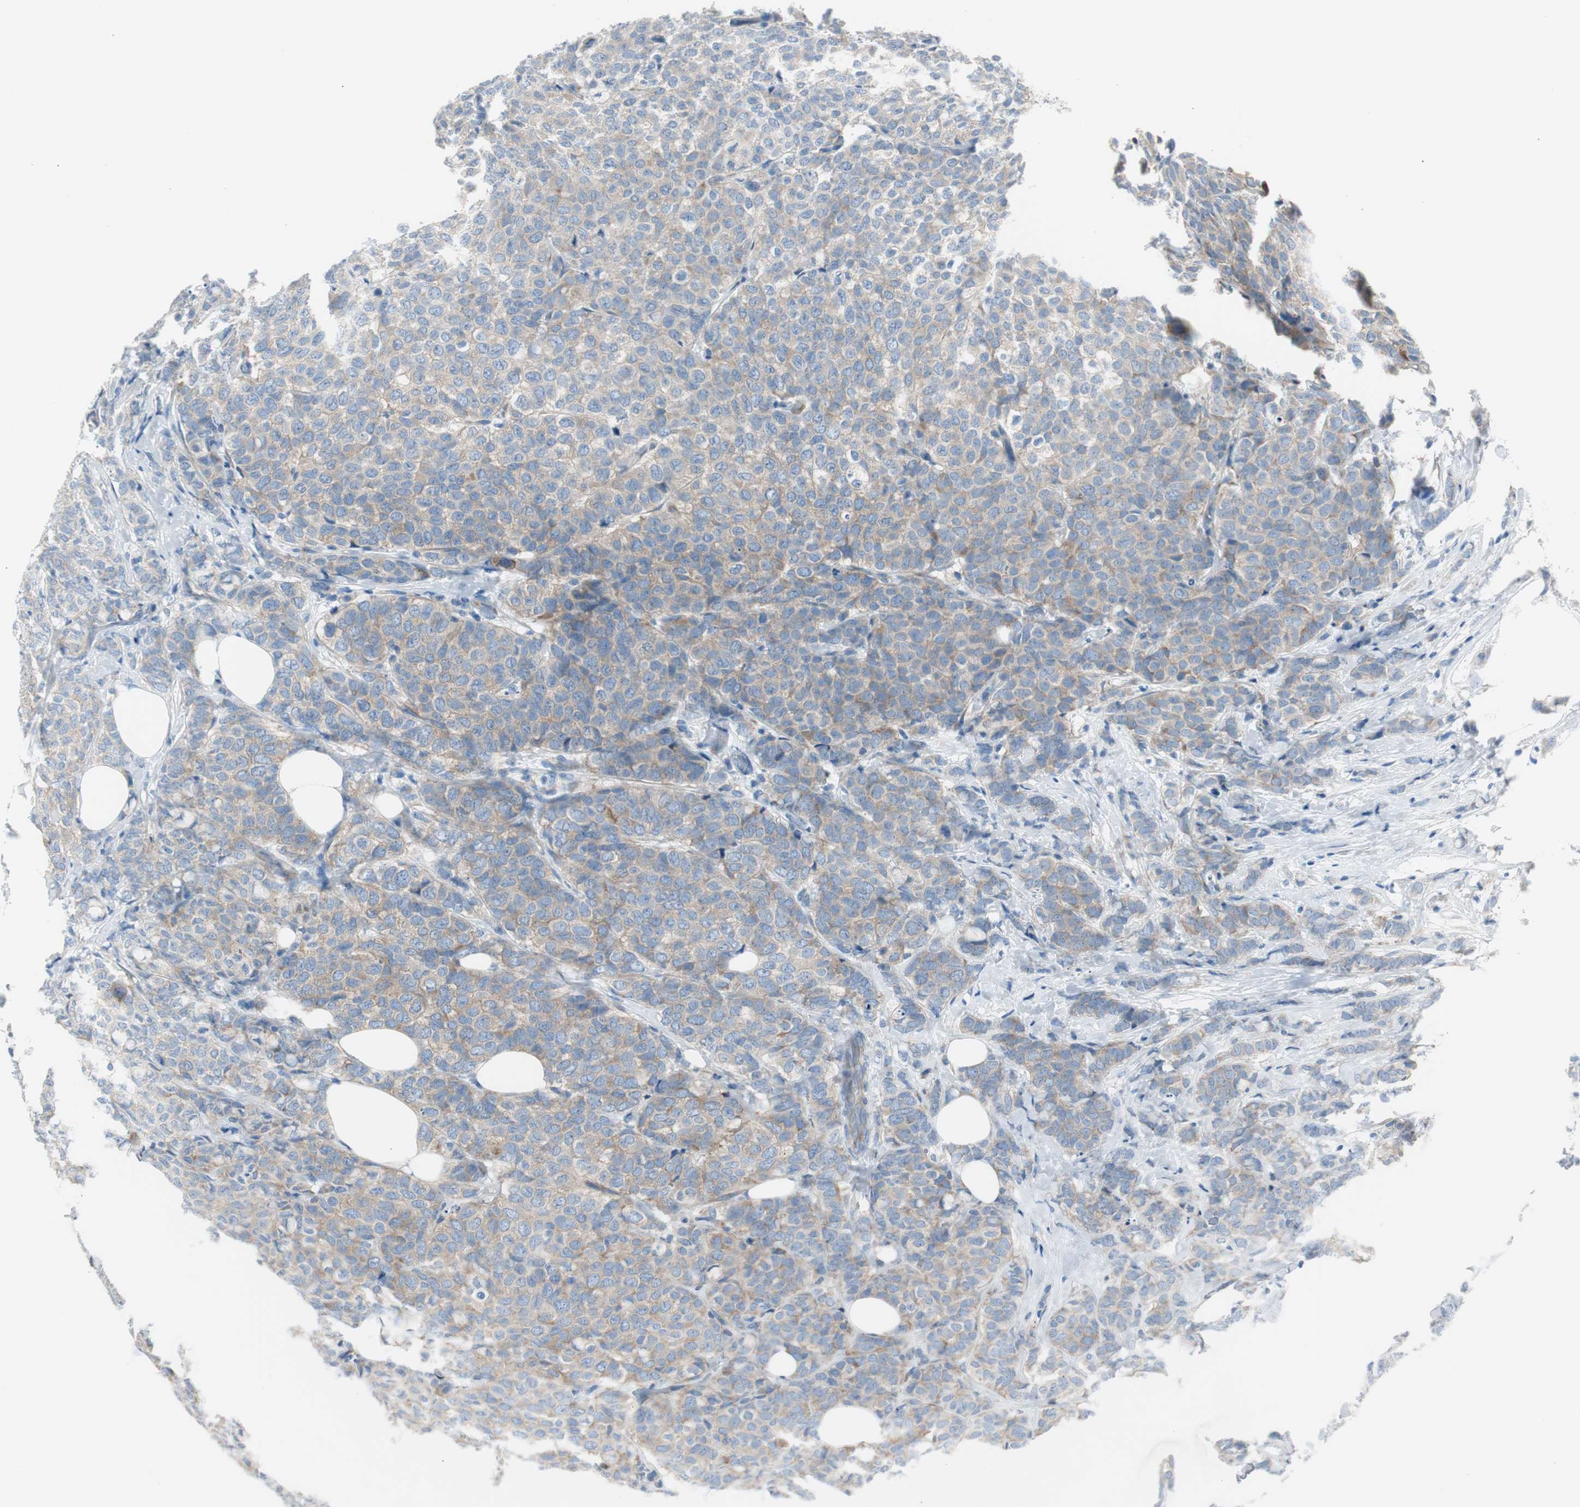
{"staining": {"intensity": "weak", "quantity": "25%-75%", "location": "cytoplasmic/membranous"}, "tissue": "breast cancer", "cell_type": "Tumor cells", "image_type": "cancer", "snomed": [{"axis": "morphology", "description": "Lobular carcinoma"}, {"axis": "topography", "description": "Breast"}], "caption": "Breast cancer (lobular carcinoma) stained for a protein (brown) shows weak cytoplasmic/membranous positive expression in about 25%-75% of tumor cells.", "gene": "RPS12", "patient": {"sex": "female", "age": 60}}